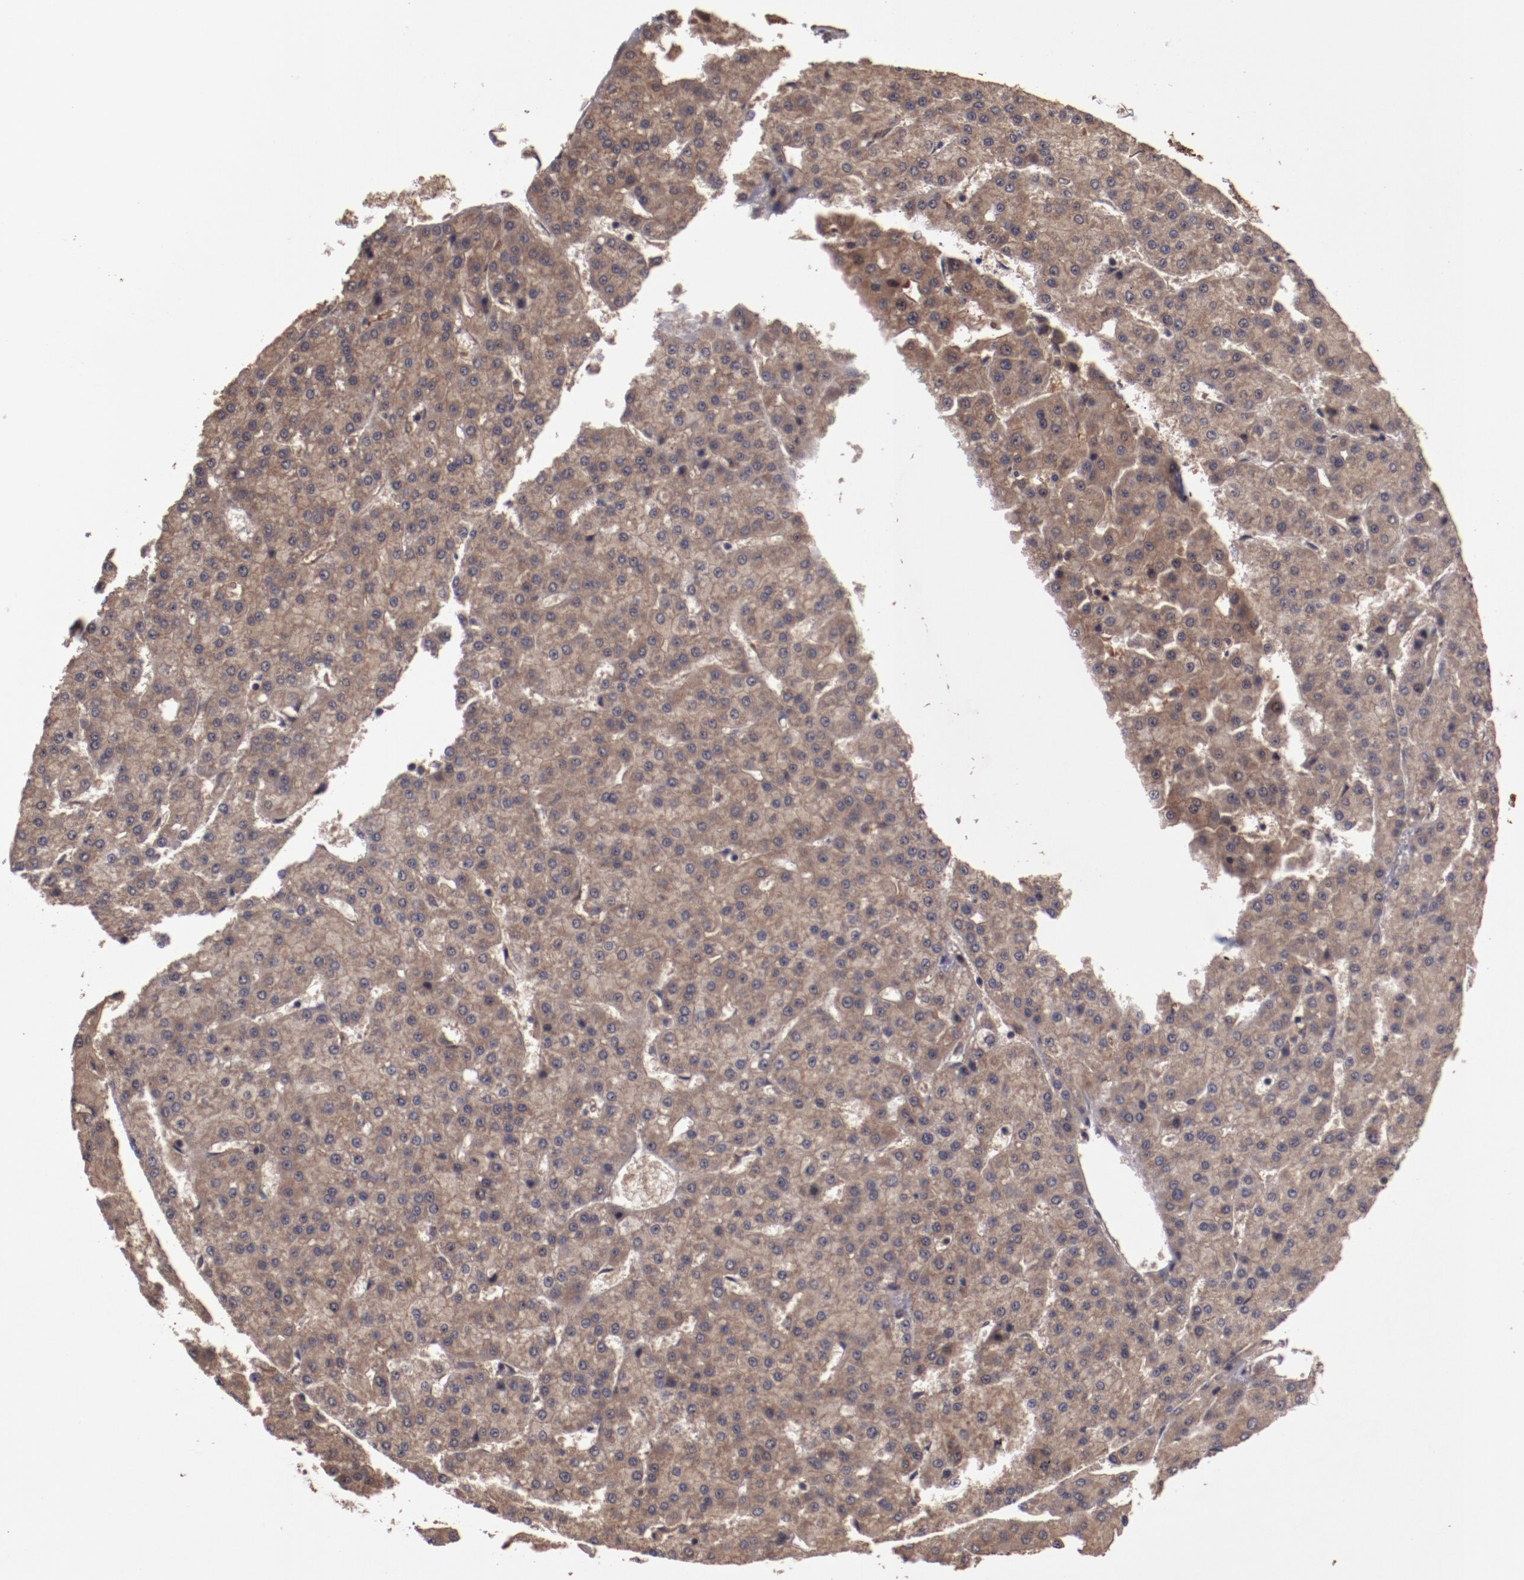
{"staining": {"intensity": "strong", "quantity": ">75%", "location": "cytoplasmic/membranous"}, "tissue": "liver cancer", "cell_type": "Tumor cells", "image_type": "cancer", "snomed": [{"axis": "morphology", "description": "Carcinoma, Hepatocellular, NOS"}, {"axis": "topography", "description": "Liver"}], "caption": "Tumor cells demonstrate high levels of strong cytoplasmic/membranous expression in approximately >75% of cells in human hepatocellular carcinoma (liver).", "gene": "TXNDC16", "patient": {"sex": "male", "age": 47}}